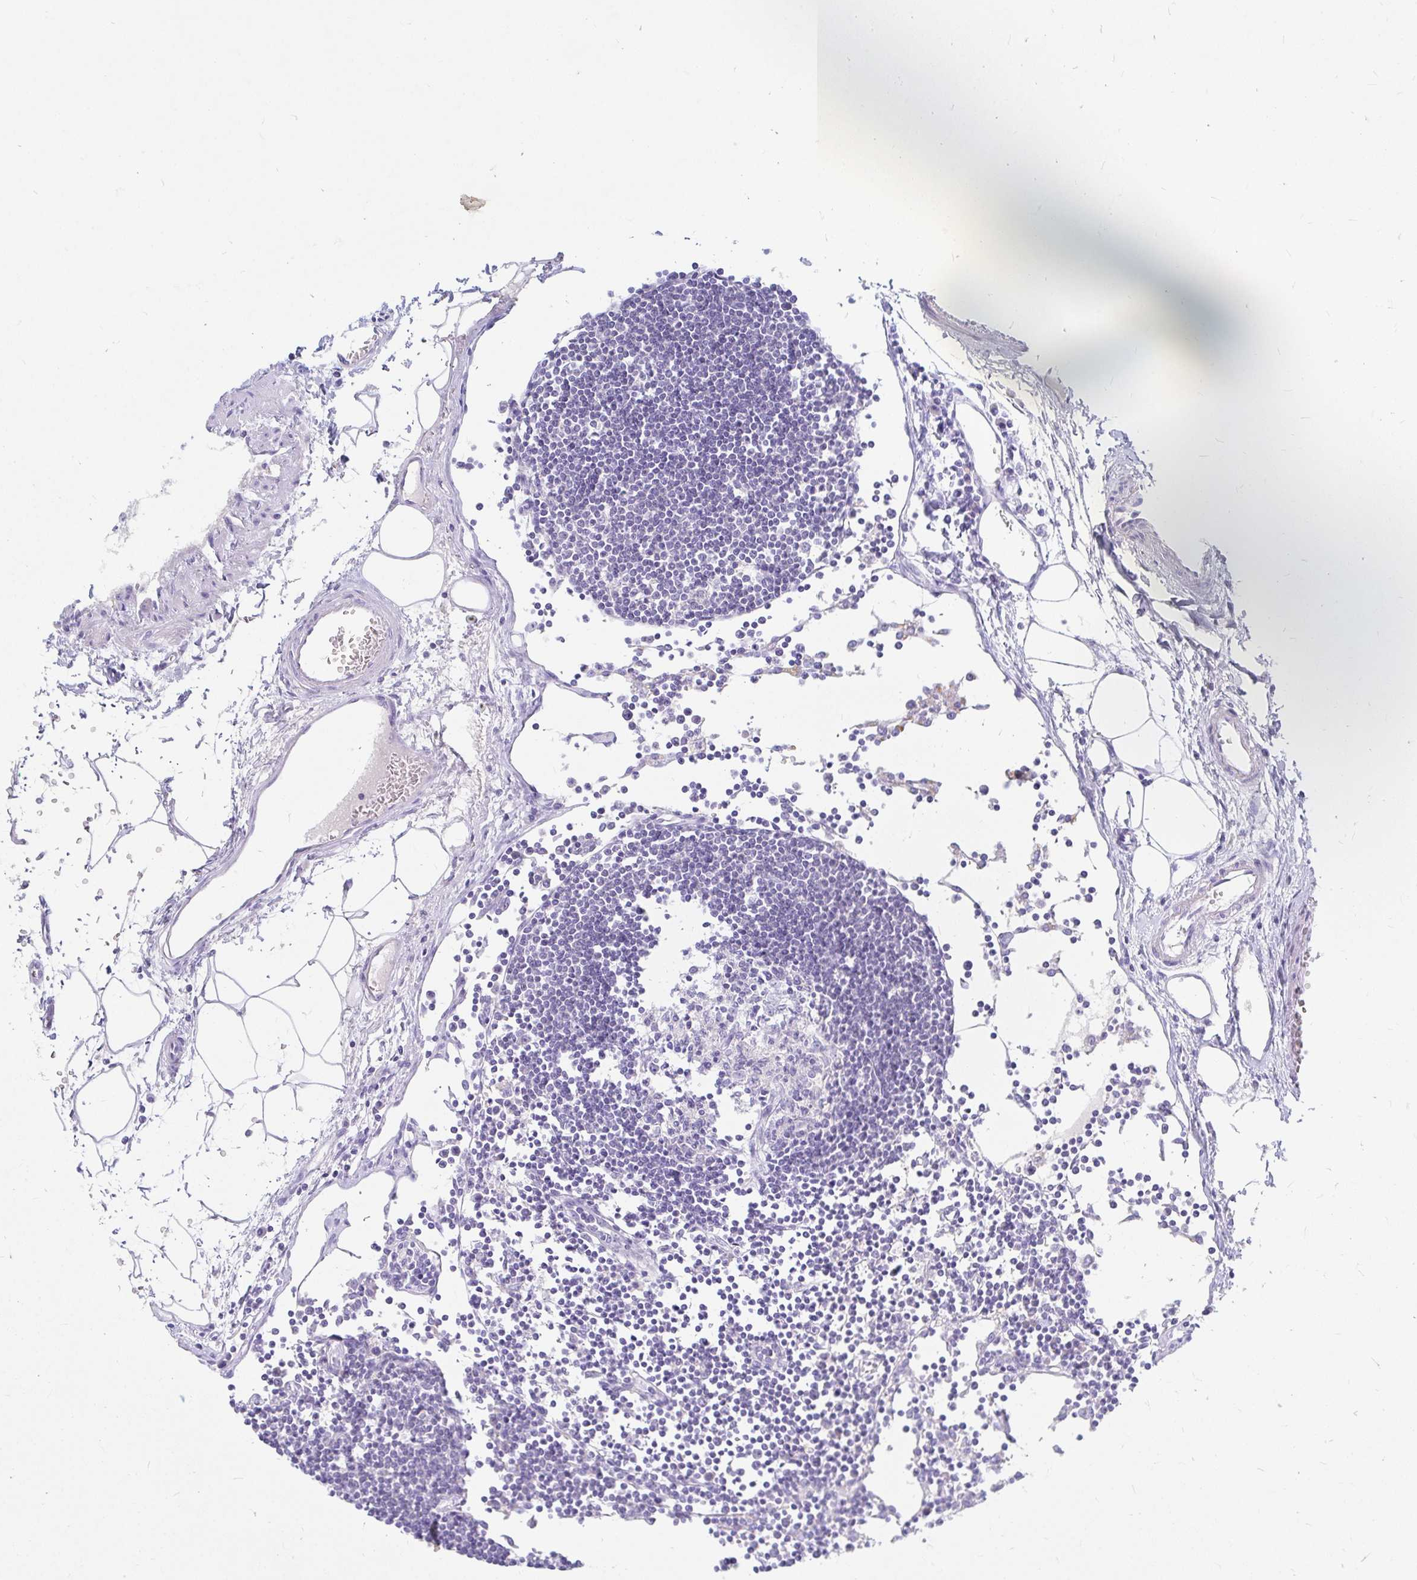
{"staining": {"intensity": "negative", "quantity": "none", "location": "none"}, "tissue": "lymph node", "cell_type": "Germinal center cells", "image_type": "normal", "snomed": [{"axis": "morphology", "description": "Normal tissue, NOS"}, {"axis": "topography", "description": "Lymph node"}], "caption": "This histopathology image is of normal lymph node stained with IHC to label a protein in brown with the nuclei are counter-stained blue. There is no staining in germinal center cells. Nuclei are stained in blue.", "gene": "NR2E1", "patient": {"sex": "female", "age": 65}}